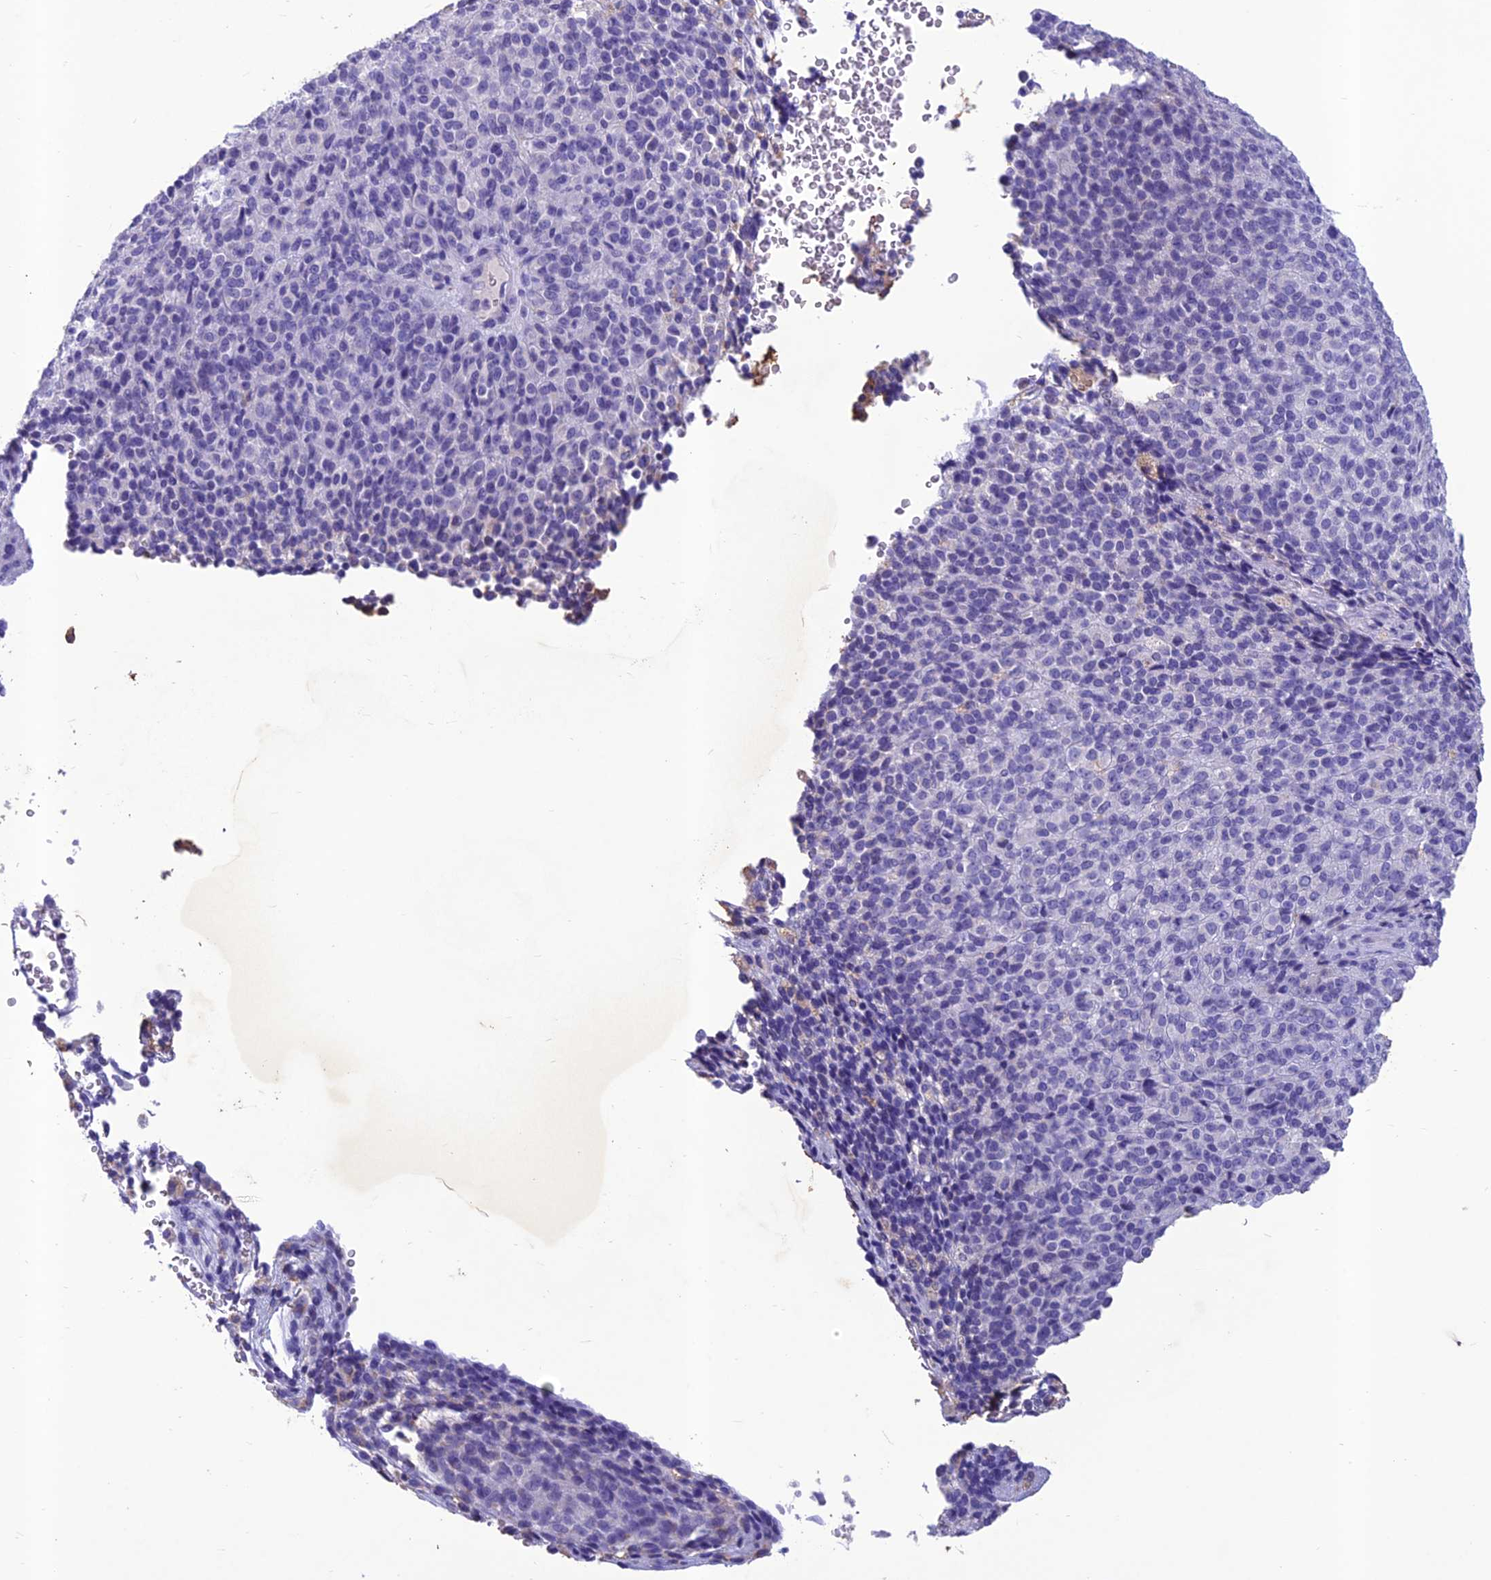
{"staining": {"intensity": "negative", "quantity": "none", "location": "none"}, "tissue": "melanoma", "cell_type": "Tumor cells", "image_type": "cancer", "snomed": [{"axis": "morphology", "description": "Malignant melanoma, Metastatic site"}, {"axis": "topography", "description": "Brain"}], "caption": "Human melanoma stained for a protein using IHC reveals no expression in tumor cells.", "gene": "IFT172", "patient": {"sex": "female", "age": 56}}